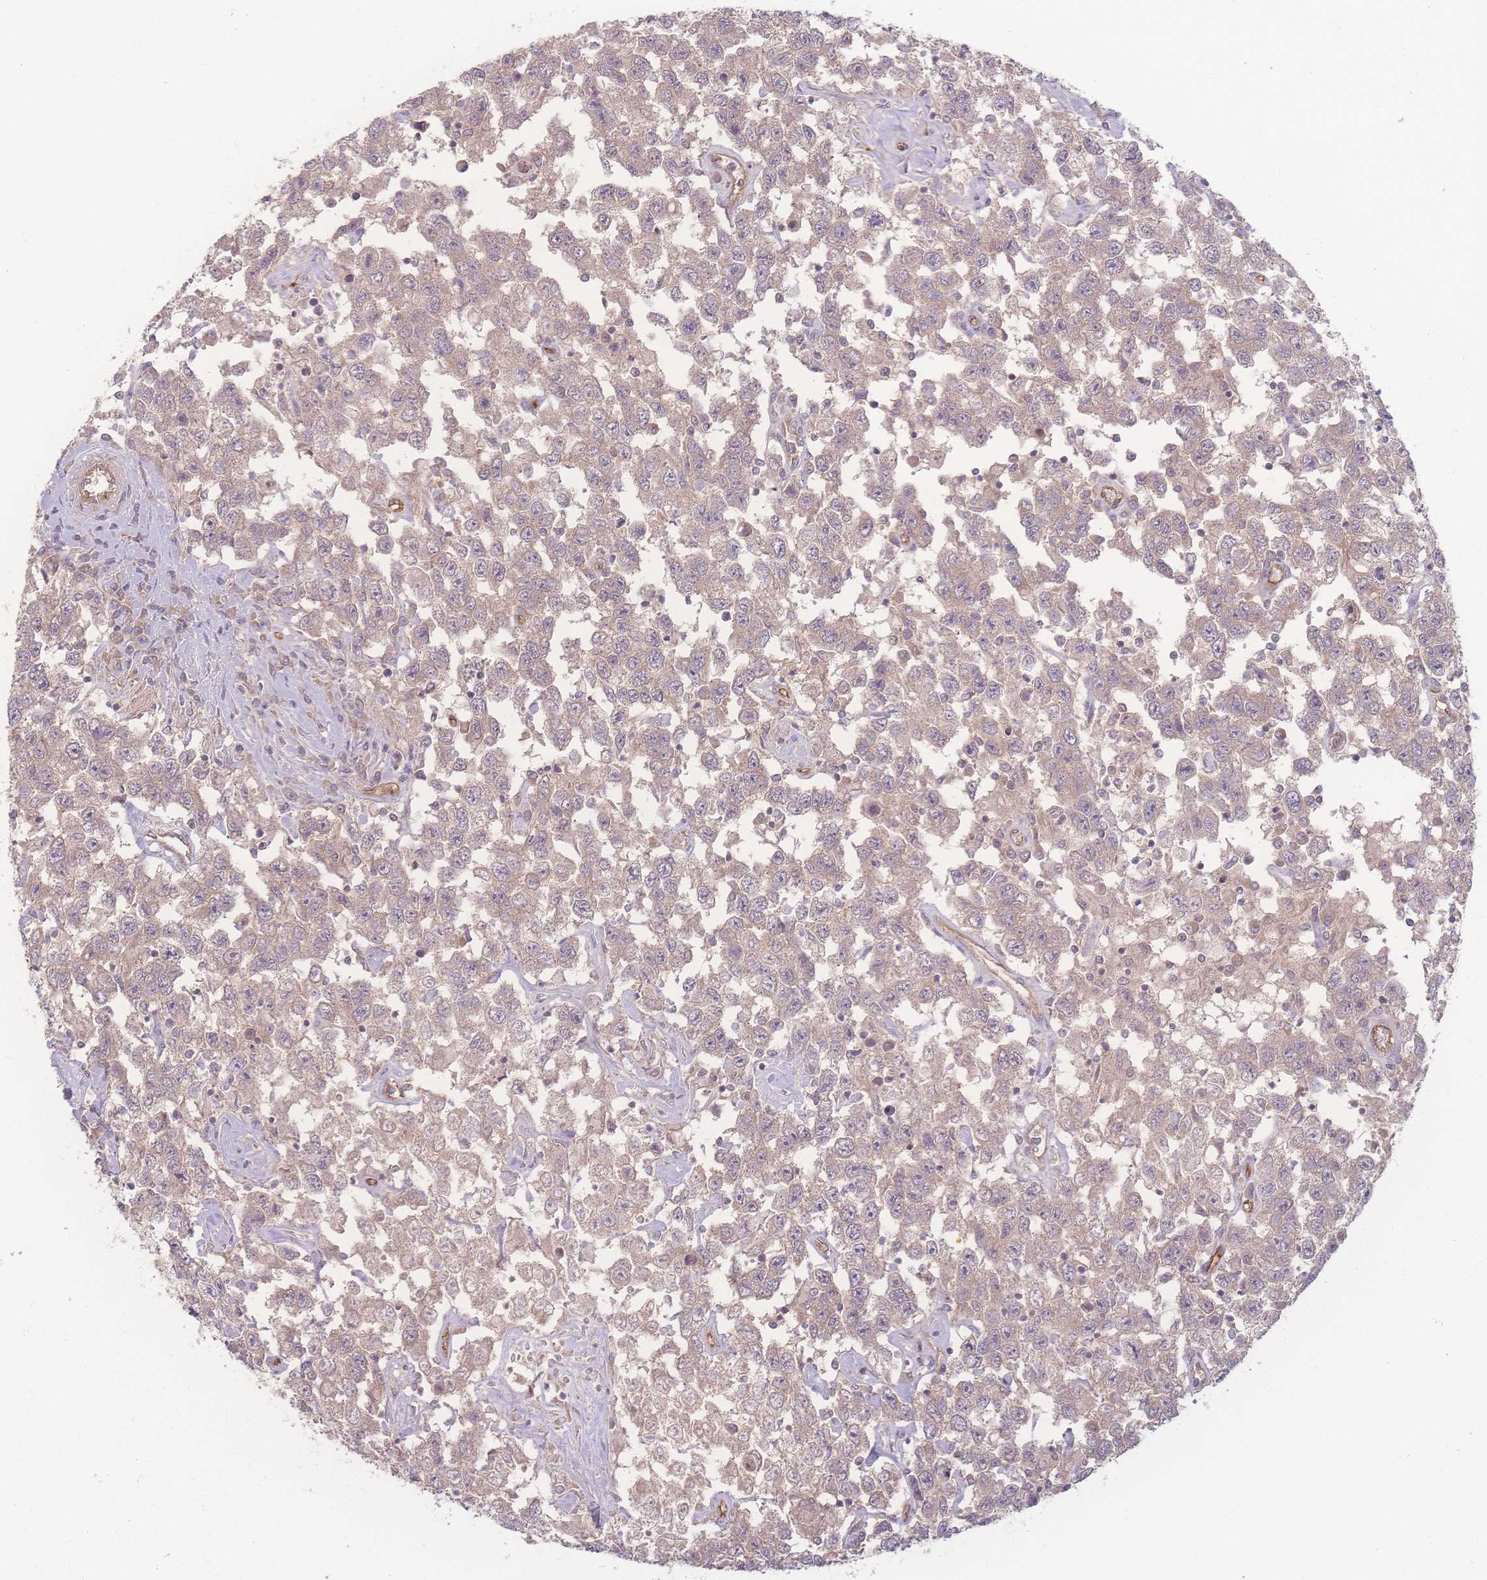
{"staining": {"intensity": "weak", "quantity": ">75%", "location": "cytoplasmic/membranous"}, "tissue": "testis cancer", "cell_type": "Tumor cells", "image_type": "cancer", "snomed": [{"axis": "morphology", "description": "Seminoma, NOS"}, {"axis": "topography", "description": "Testis"}], "caption": "A brown stain highlights weak cytoplasmic/membranous staining of a protein in human testis cancer (seminoma) tumor cells.", "gene": "INSR", "patient": {"sex": "male", "age": 41}}